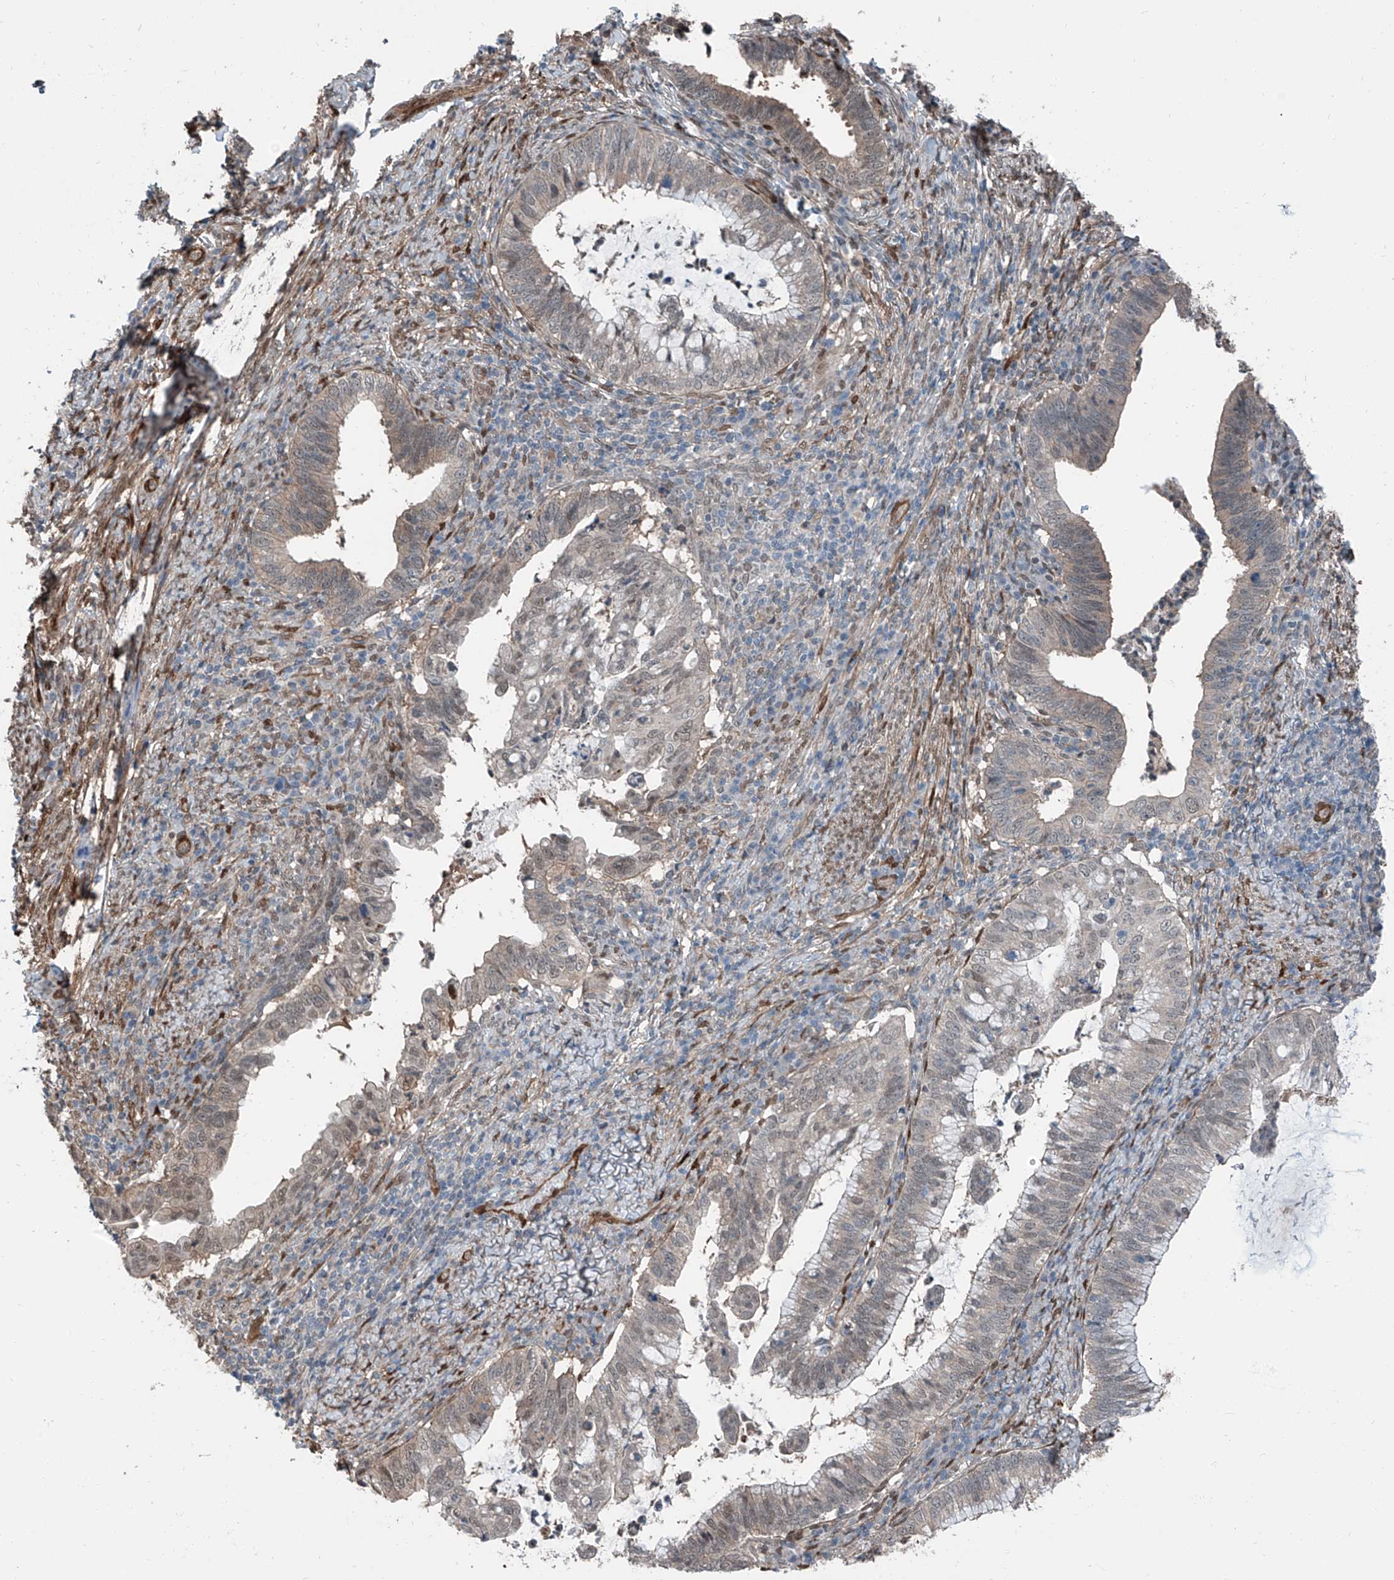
{"staining": {"intensity": "weak", "quantity": "<25%", "location": "cytoplasmic/membranous,nuclear"}, "tissue": "cervical cancer", "cell_type": "Tumor cells", "image_type": "cancer", "snomed": [{"axis": "morphology", "description": "Adenocarcinoma, NOS"}, {"axis": "topography", "description": "Cervix"}], "caption": "Immunohistochemical staining of adenocarcinoma (cervical) shows no significant positivity in tumor cells.", "gene": "HSPA6", "patient": {"sex": "female", "age": 36}}